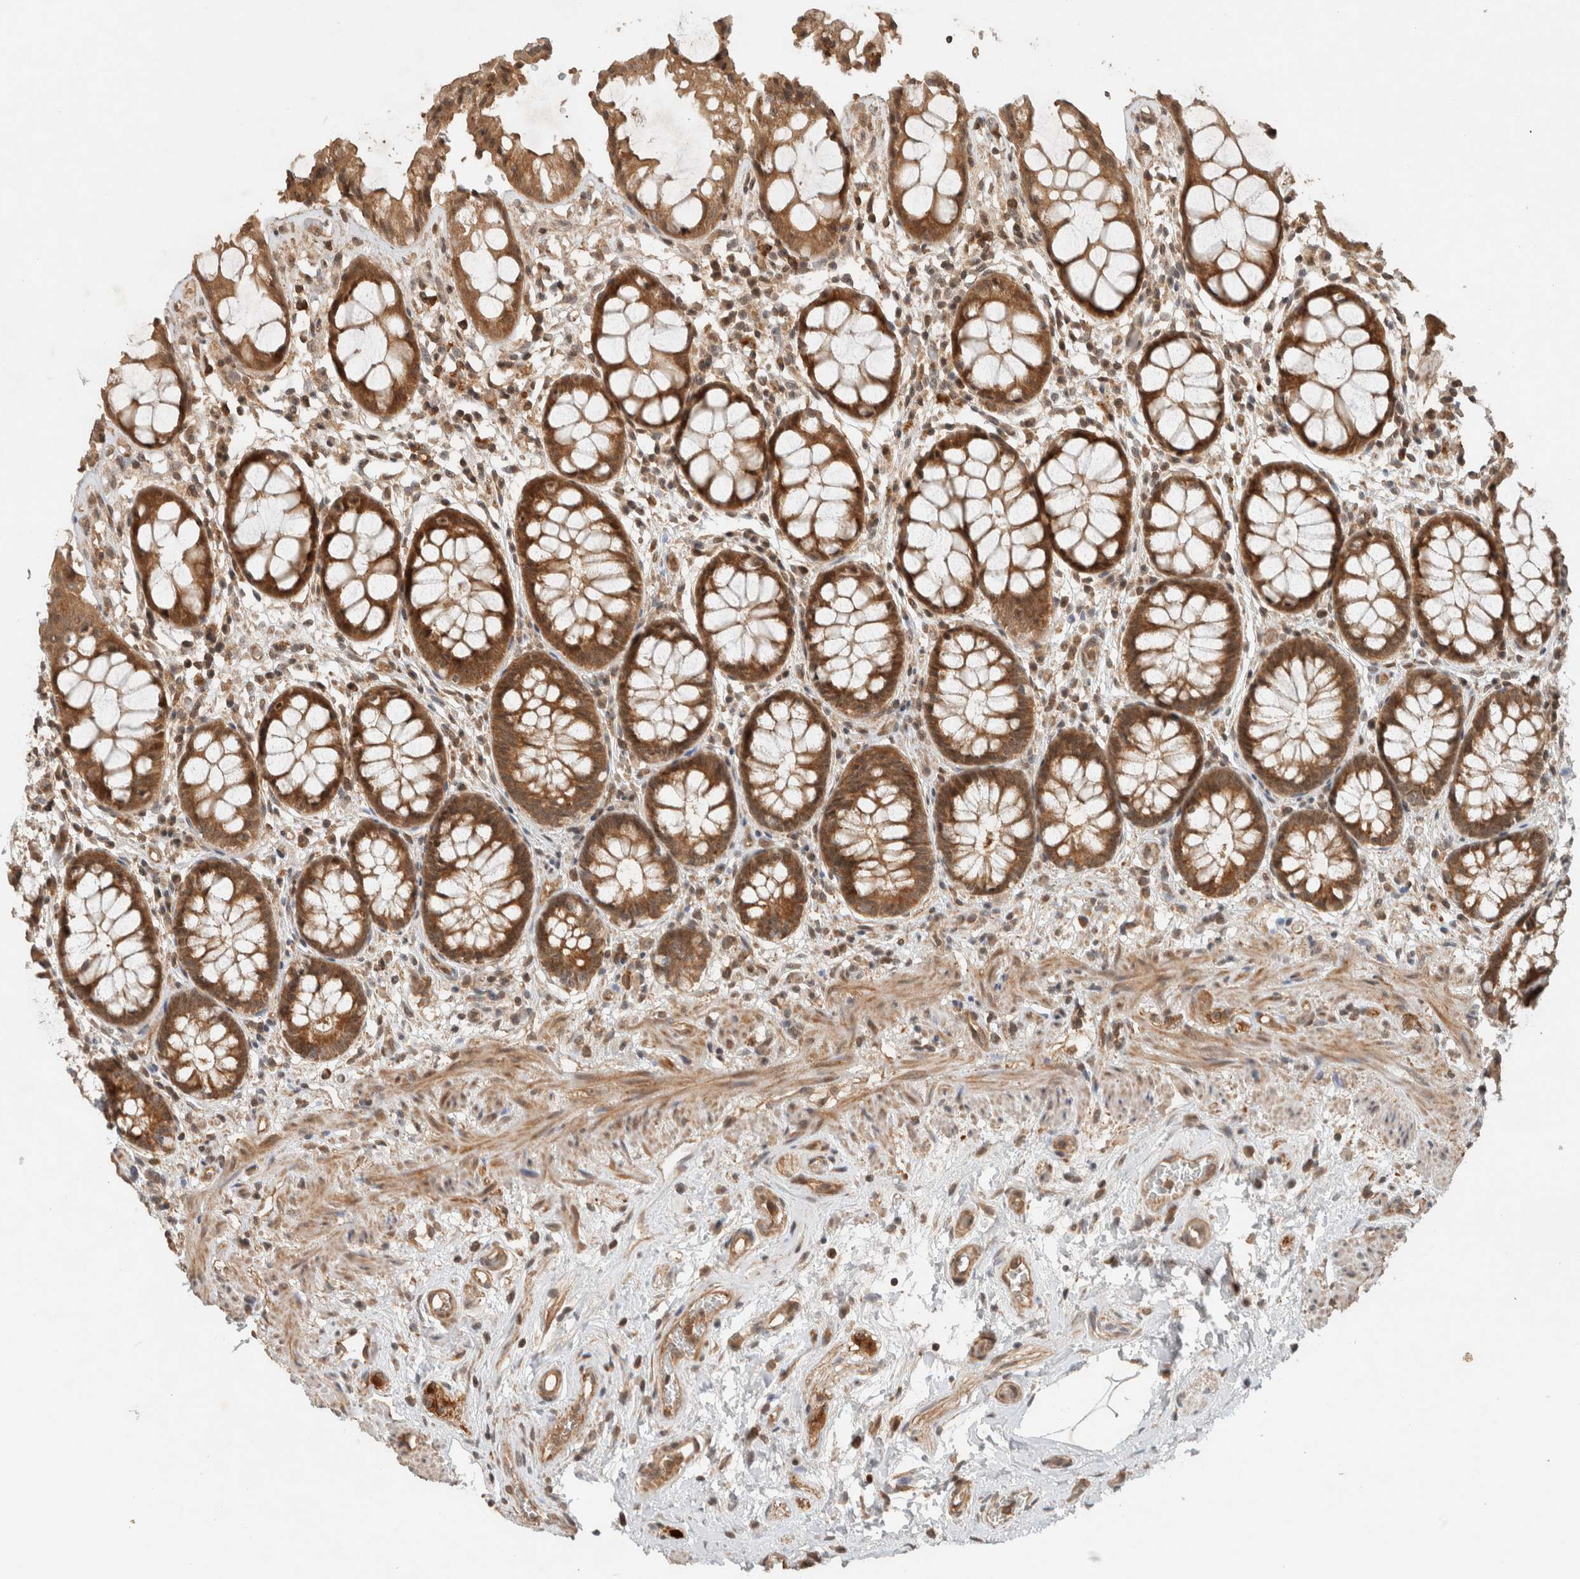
{"staining": {"intensity": "strong", "quantity": ">75%", "location": "cytoplasmic/membranous"}, "tissue": "rectum", "cell_type": "Glandular cells", "image_type": "normal", "snomed": [{"axis": "morphology", "description": "Normal tissue, NOS"}, {"axis": "topography", "description": "Rectum"}], "caption": "Benign rectum was stained to show a protein in brown. There is high levels of strong cytoplasmic/membranous expression in approximately >75% of glandular cells. The protein of interest is shown in brown color, while the nuclei are stained blue.", "gene": "CAAP1", "patient": {"sex": "male", "age": 64}}